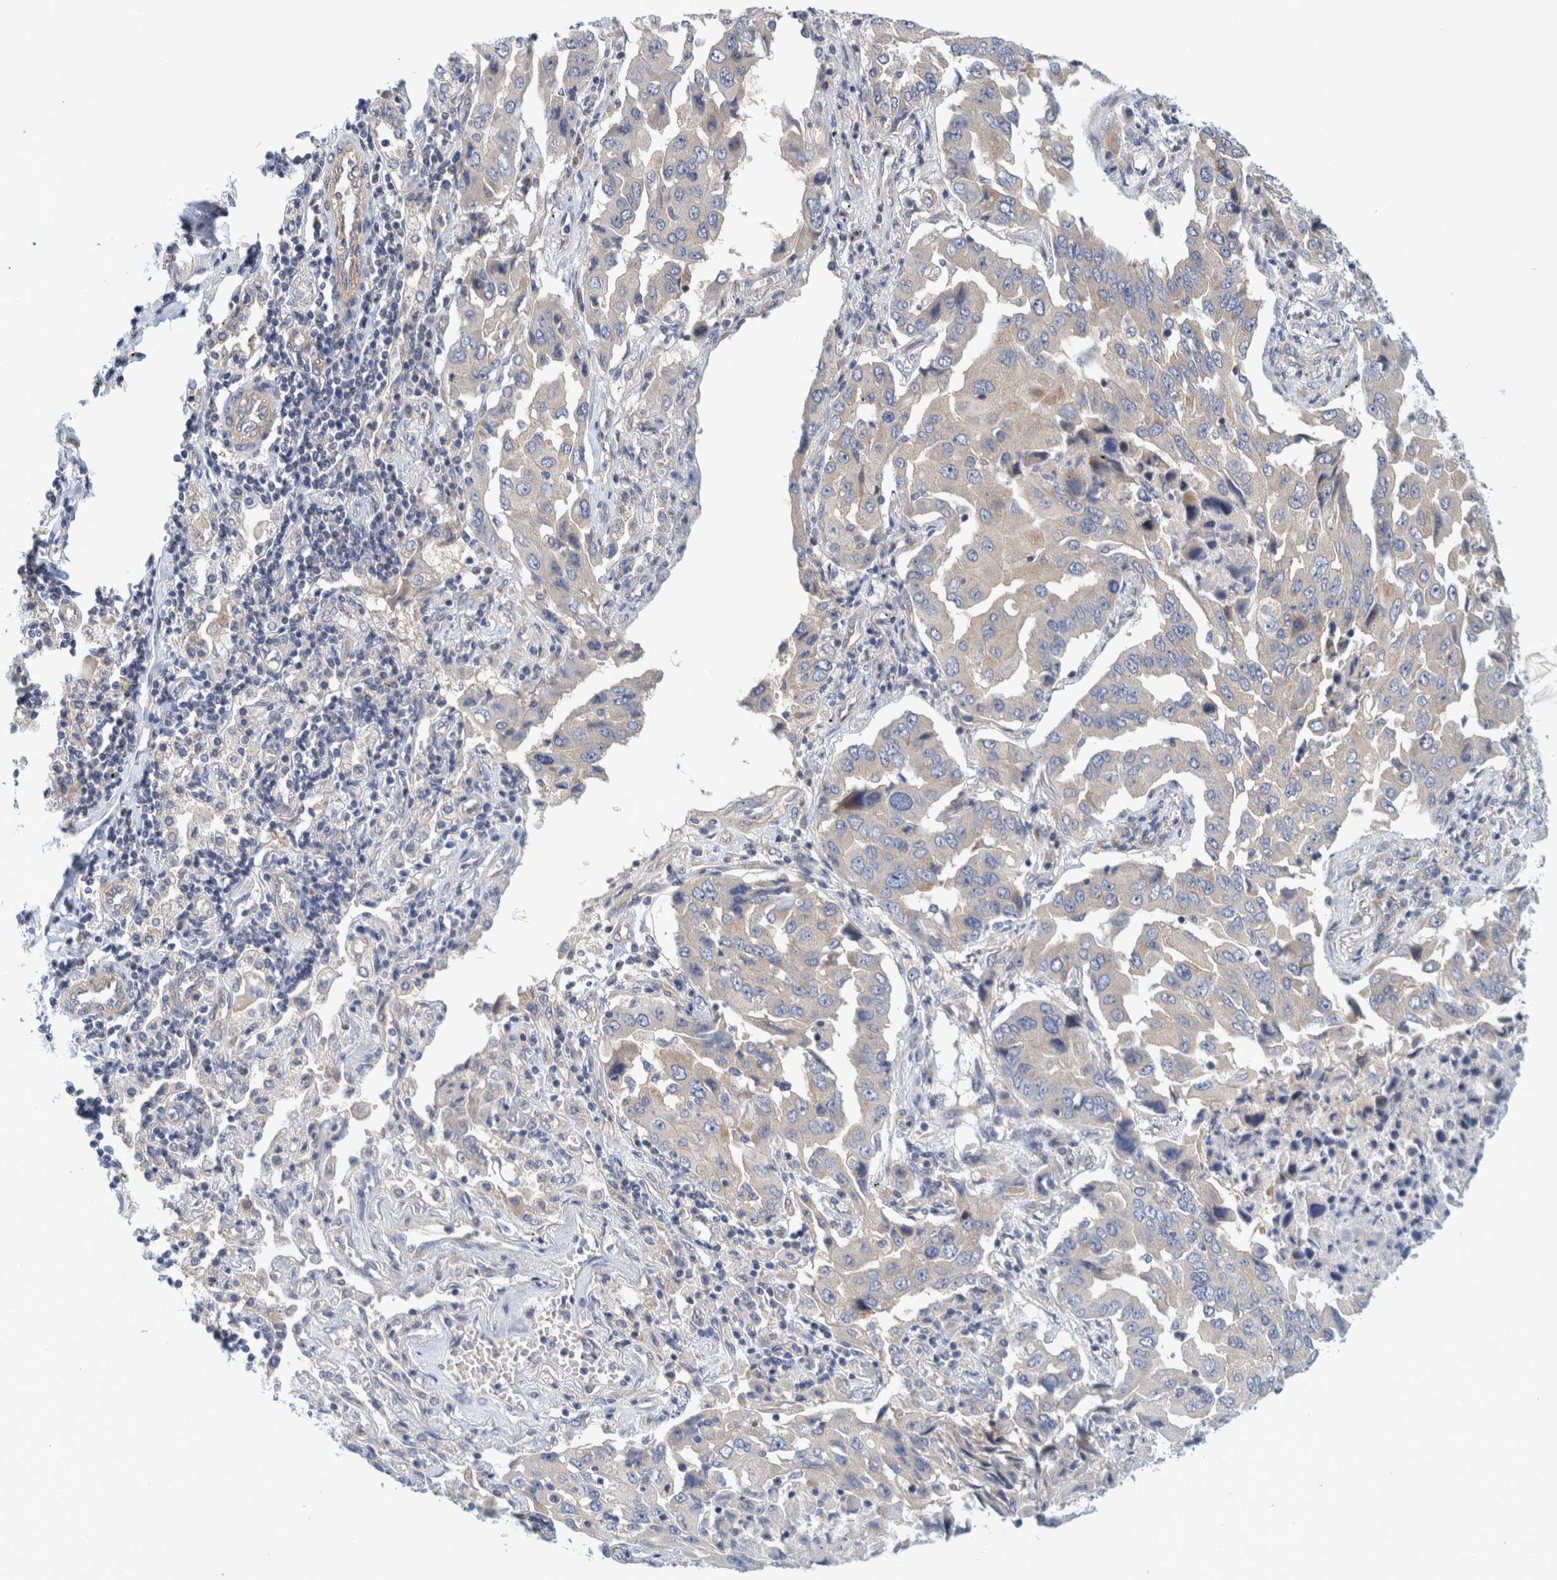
{"staining": {"intensity": "negative", "quantity": "none", "location": "none"}, "tissue": "lung cancer", "cell_type": "Tumor cells", "image_type": "cancer", "snomed": [{"axis": "morphology", "description": "Adenocarcinoma, NOS"}, {"axis": "topography", "description": "Lung"}], "caption": "IHC image of neoplastic tissue: human adenocarcinoma (lung) stained with DAB shows no significant protein expression in tumor cells.", "gene": "ZNF324B", "patient": {"sex": "female", "age": 65}}